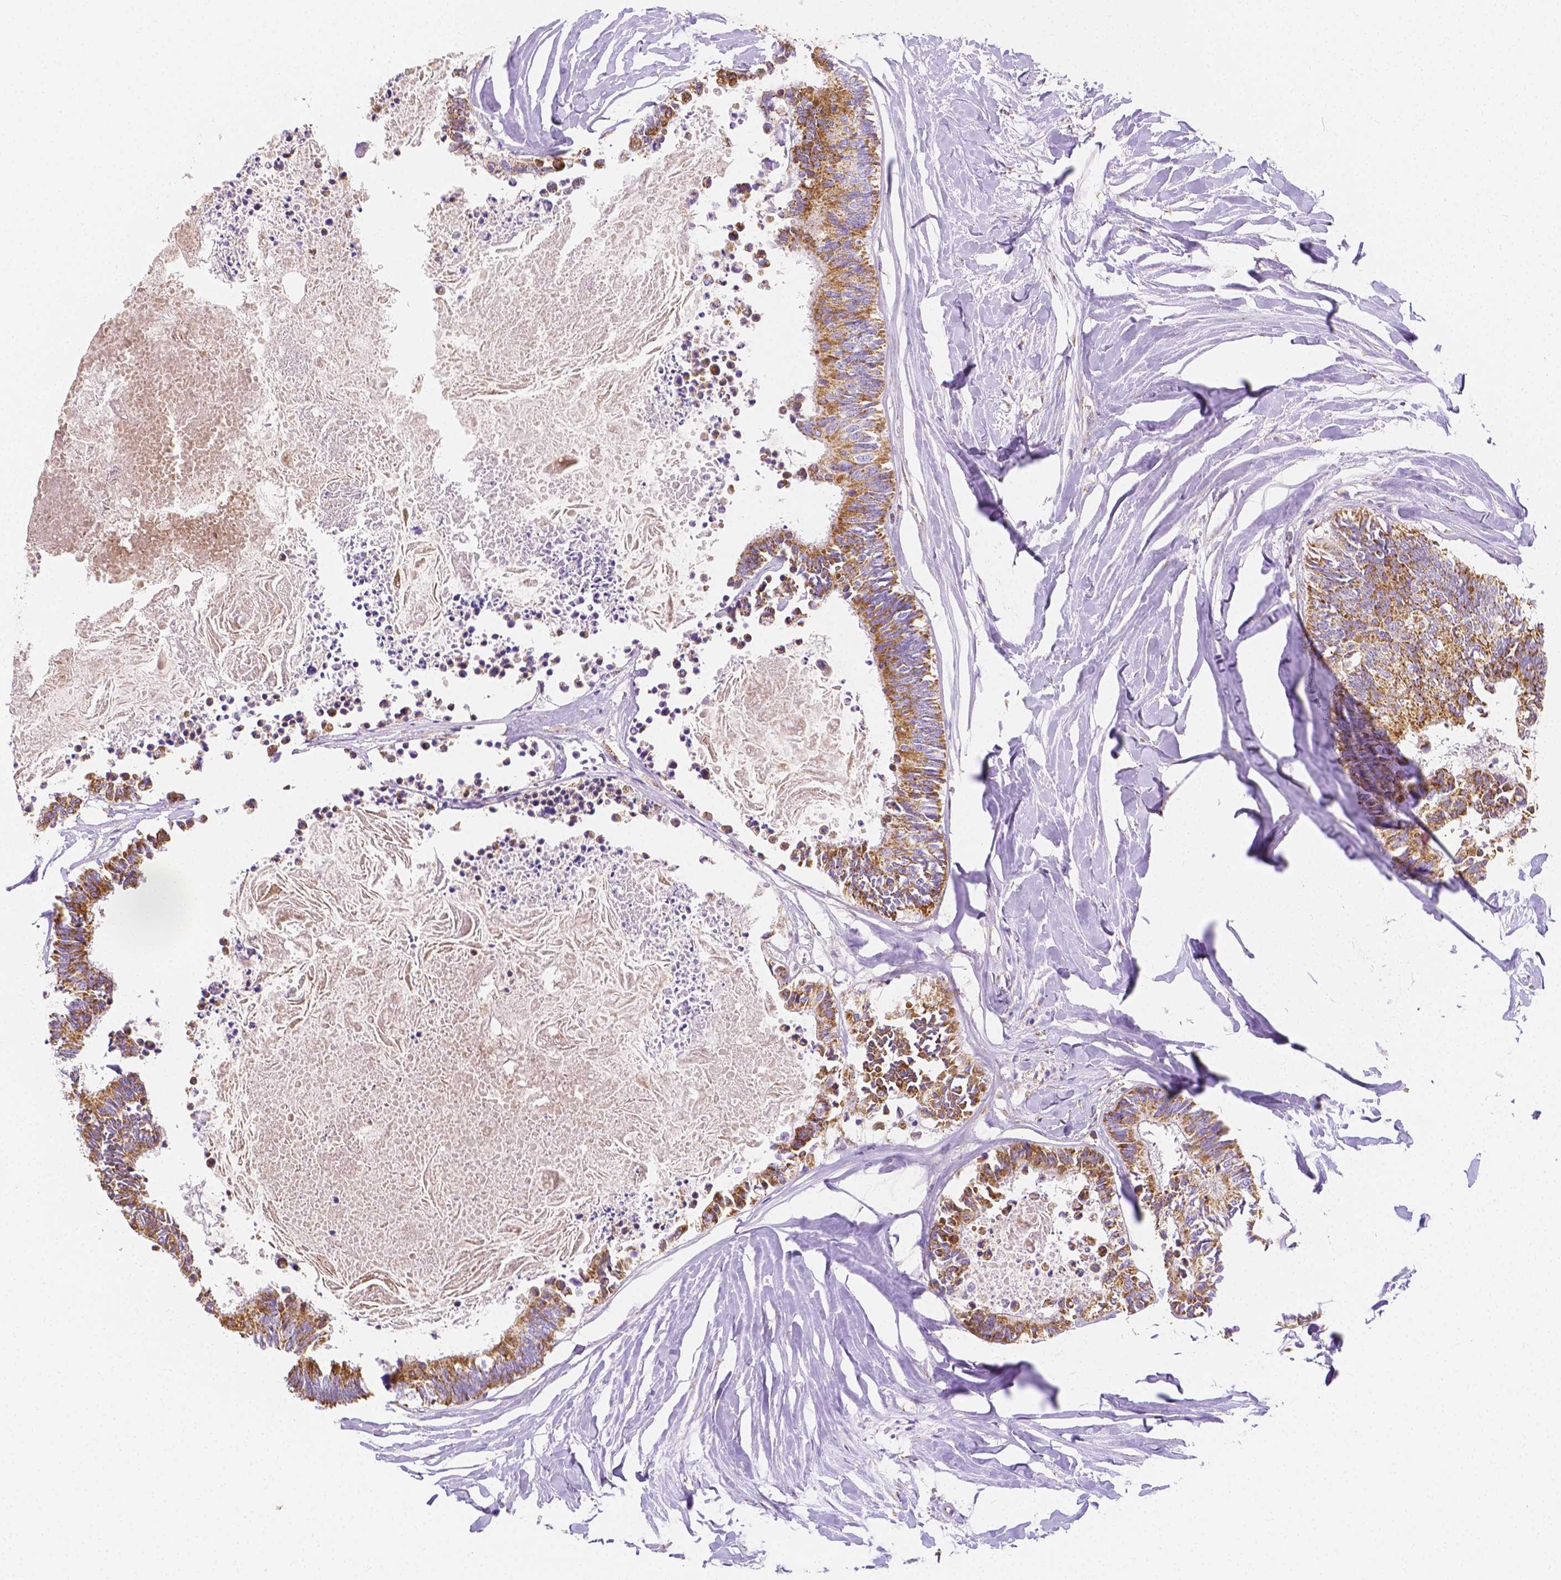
{"staining": {"intensity": "moderate", "quantity": ">75%", "location": "cytoplasmic/membranous"}, "tissue": "colorectal cancer", "cell_type": "Tumor cells", "image_type": "cancer", "snomed": [{"axis": "morphology", "description": "Adenocarcinoma, NOS"}, {"axis": "topography", "description": "Colon"}, {"axis": "topography", "description": "Rectum"}], "caption": "A brown stain shows moderate cytoplasmic/membranous expression of a protein in human colorectal cancer (adenocarcinoma) tumor cells.", "gene": "SGTB", "patient": {"sex": "male", "age": 57}}